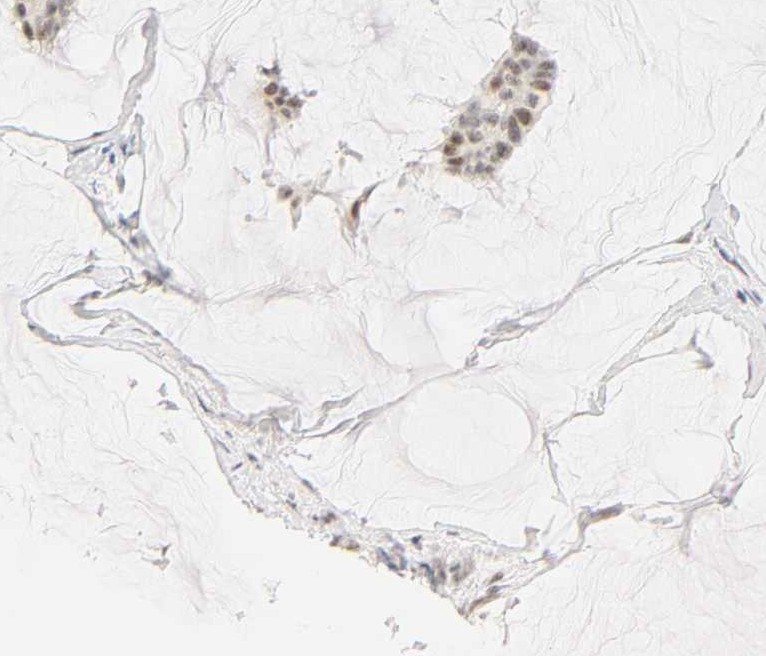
{"staining": {"intensity": "weak", "quantity": "<25%", "location": "nuclear"}, "tissue": "breast cancer", "cell_type": "Tumor cells", "image_type": "cancer", "snomed": [{"axis": "morphology", "description": "Duct carcinoma"}, {"axis": "topography", "description": "Breast"}], "caption": "A histopathology image of breast cancer stained for a protein displays no brown staining in tumor cells.", "gene": "MNAT1", "patient": {"sex": "female", "age": 93}}